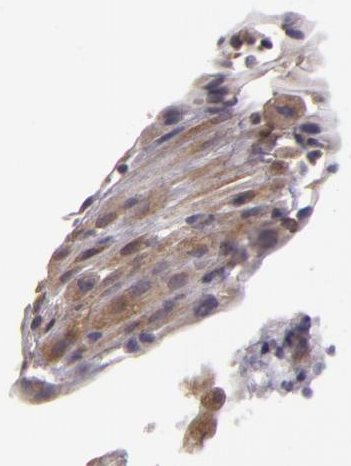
{"staining": {"intensity": "moderate", "quantity": "25%-75%", "location": "cytoplasmic/membranous"}, "tissue": "placenta", "cell_type": "Decidual cells", "image_type": "normal", "snomed": [{"axis": "morphology", "description": "Normal tissue, NOS"}, {"axis": "topography", "description": "Placenta"}], "caption": "Brown immunohistochemical staining in normal human placenta exhibits moderate cytoplasmic/membranous expression in approximately 25%-75% of decidual cells.", "gene": "FHIT", "patient": {"sex": "female", "age": 19}}